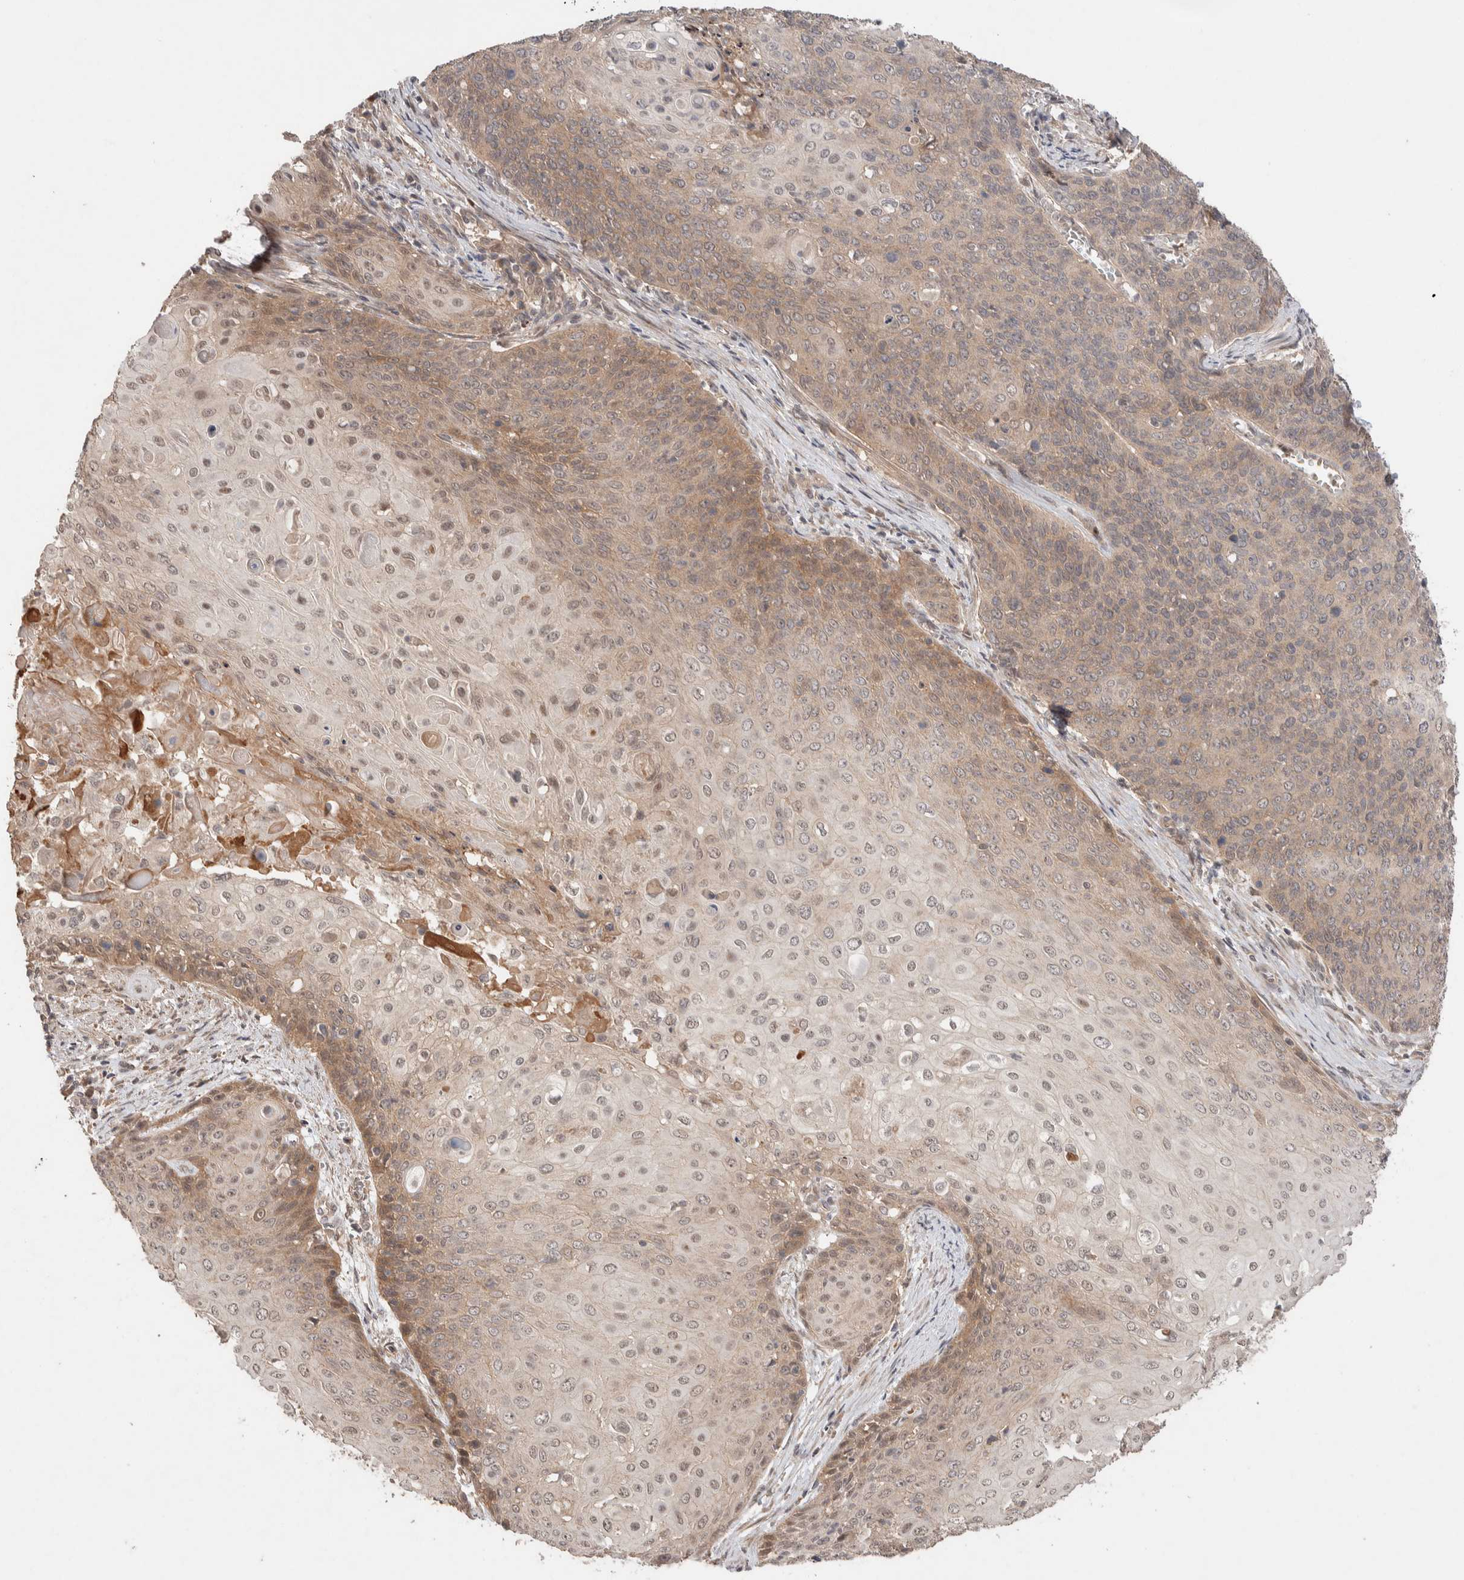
{"staining": {"intensity": "weak", "quantity": ">75%", "location": "cytoplasmic/membranous"}, "tissue": "cervical cancer", "cell_type": "Tumor cells", "image_type": "cancer", "snomed": [{"axis": "morphology", "description": "Squamous cell carcinoma, NOS"}, {"axis": "topography", "description": "Cervix"}], "caption": "Immunohistochemical staining of human cervical cancer (squamous cell carcinoma) displays low levels of weak cytoplasmic/membranous protein staining in approximately >75% of tumor cells.", "gene": "CASK", "patient": {"sex": "female", "age": 39}}